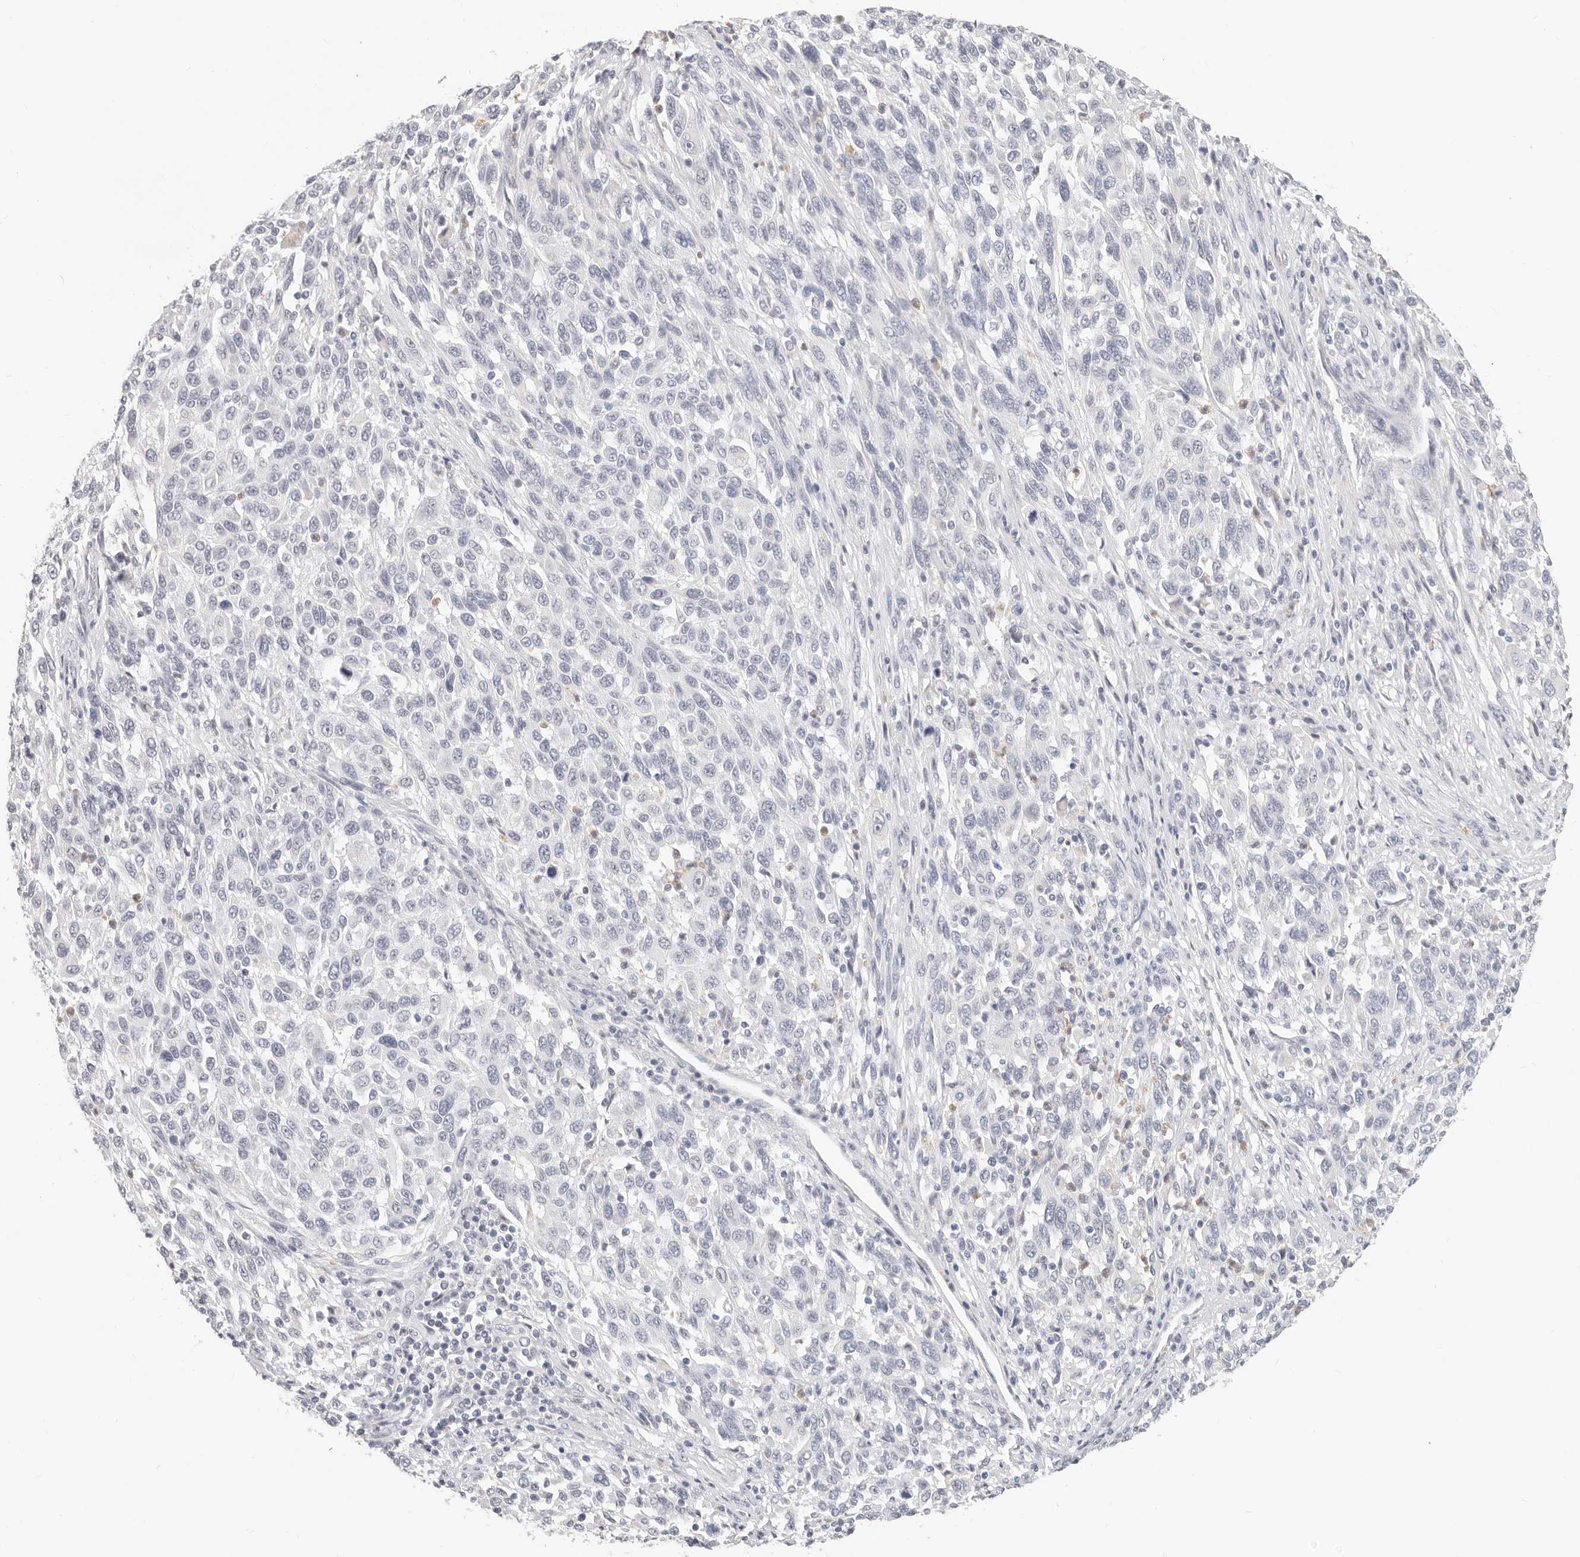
{"staining": {"intensity": "negative", "quantity": "none", "location": "none"}, "tissue": "melanoma", "cell_type": "Tumor cells", "image_type": "cancer", "snomed": [{"axis": "morphology", "description": "Malignant melanoma, Metastatic site"}, {"axis": "topography", "description": "Lymph node"}], "caption": "The immunohistochemistry micrograph has no significant positivity in tumor cells of melanoma tissue.", "gene": "ASCL1", "patient": {"sex": "male", "age": 61}}